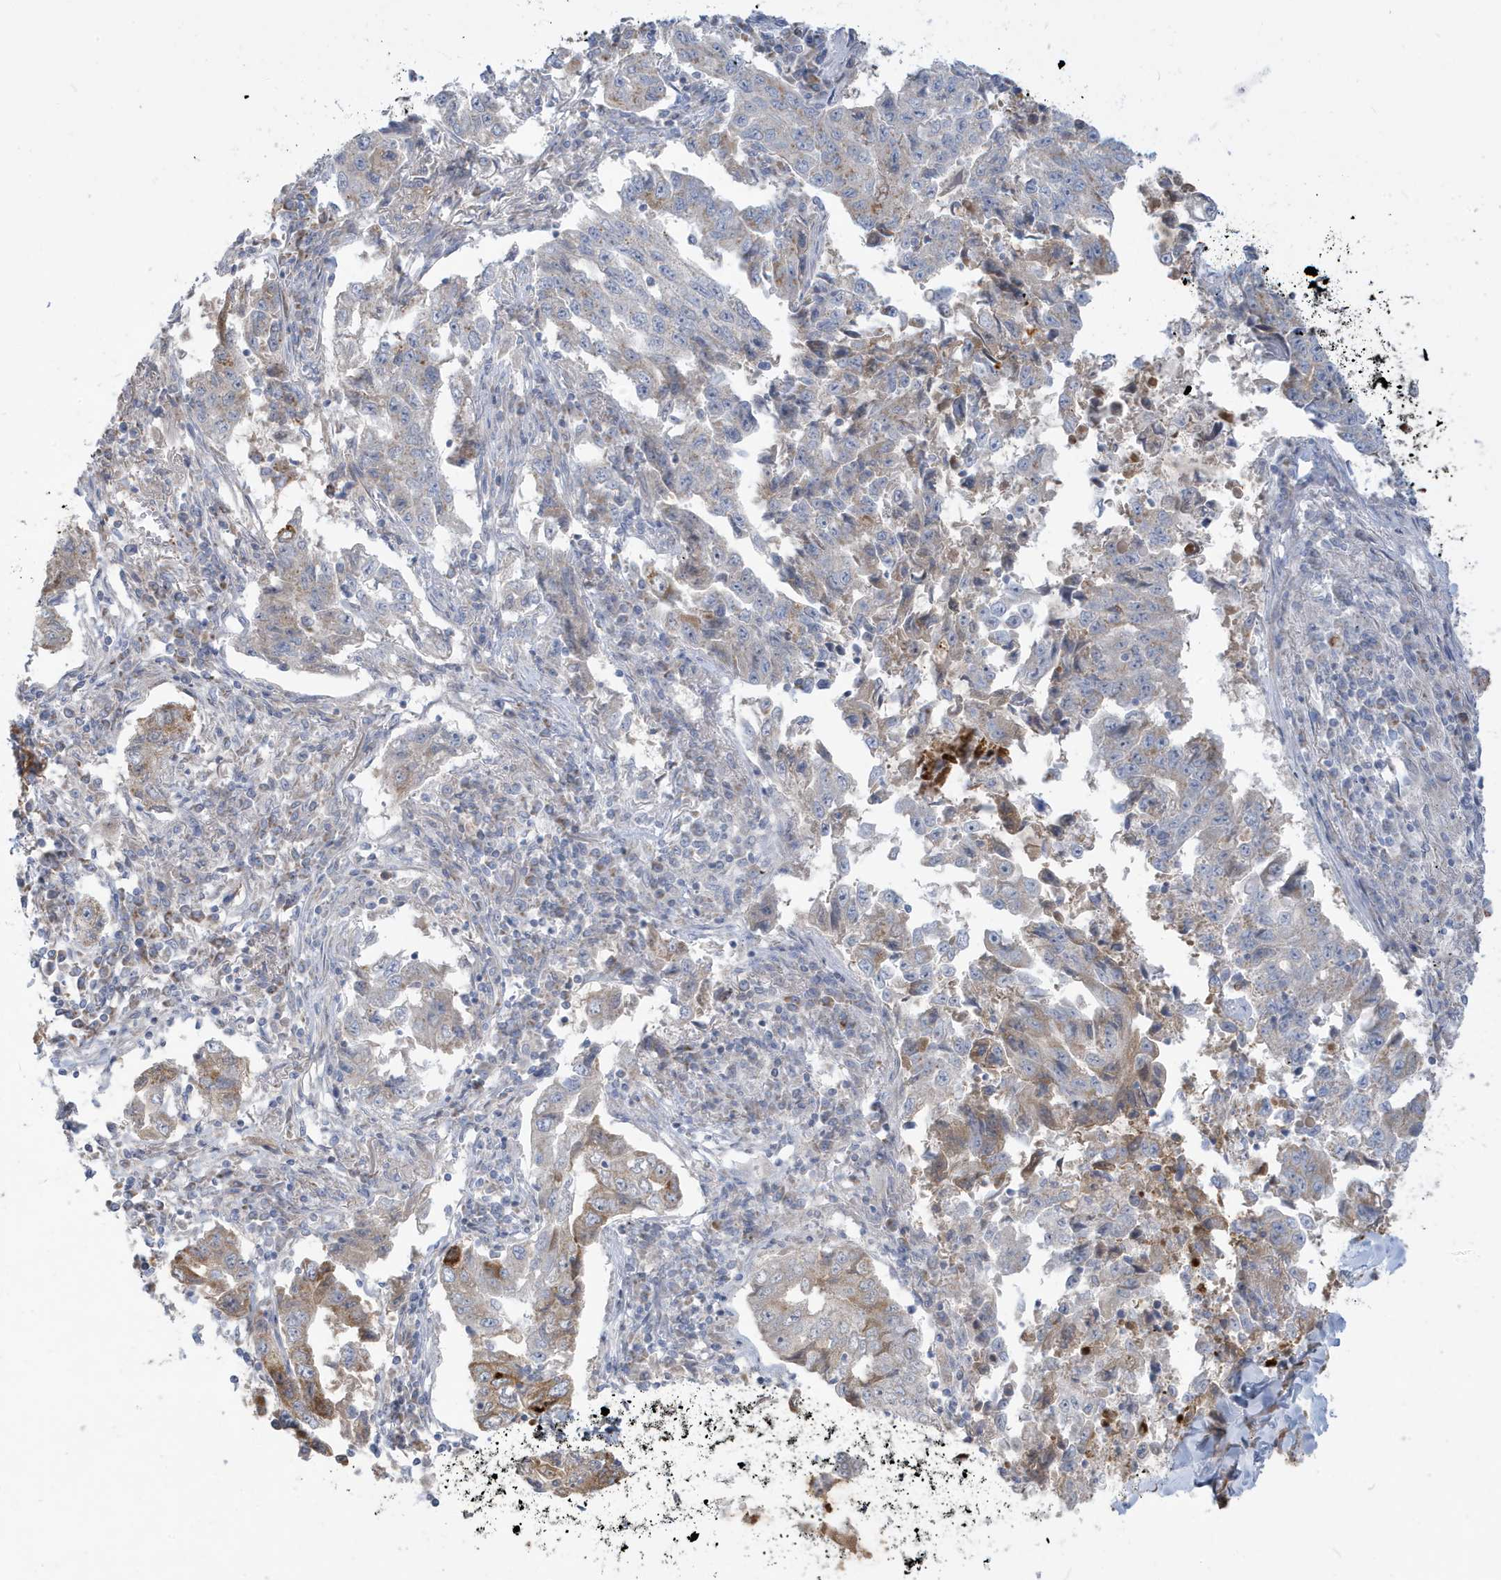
{"staining": {"intensity": "moderate", "quantity": "<25%", "location": "cytoplasmic/membranous"}, "tissue": "lung cancer", "cell_type": "Tumor cells", "image_type": "cancer", "snomed": [{"axis": "morphology", "description": "Adenocarcinoma, NOS"}, {"axis": "topography", "description": "Lung"}], "caption": "Lung cancer stained for a protein exhibits moderate cytoplasmic/membranous positivity in tumor cells.", "gene": "IFT57", "patient": {"sex": "female", "age": 51}}